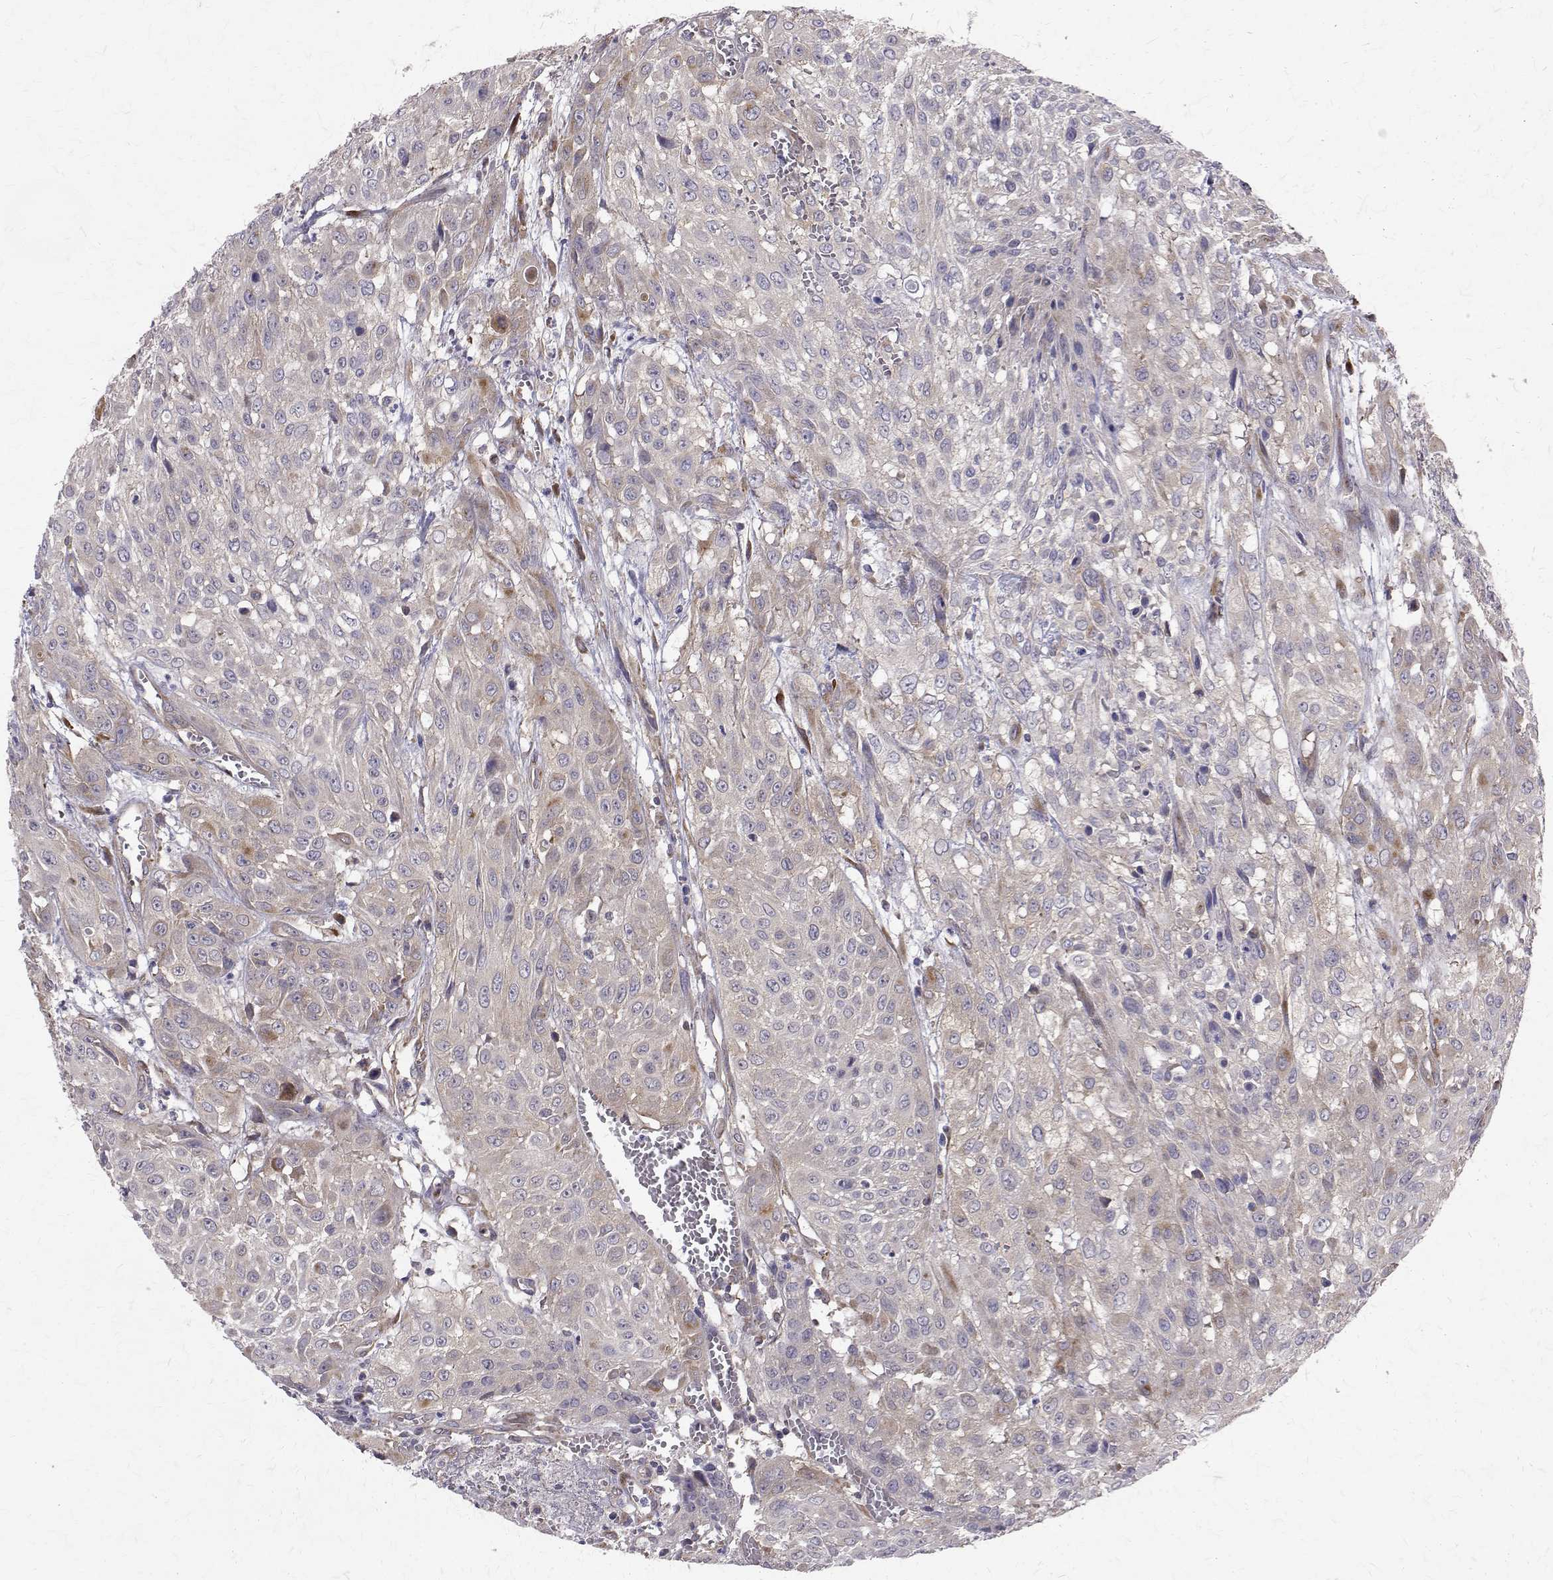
{"staining": {"intensity": "weak", "quantity": "25%-75%", "location": "cytoplasmic/membranous"}, "tissue": "urothelial cancer", "cell_type": "Tumor cells", "image_type": "cancer", "snomed": [{"axis": "morphology", "description": "Urothelial carcinoma, High grade"}, {"axis": "topography", "description": "Urinary bladder"}], "caption": "Weak cytoplasmic/membranous protein staining is identified in approximately 25%-75% of tumor cells in urothelial cancer.", "gene": "ARFGAP1", "patient": {"sex": "male", "age": 57}}